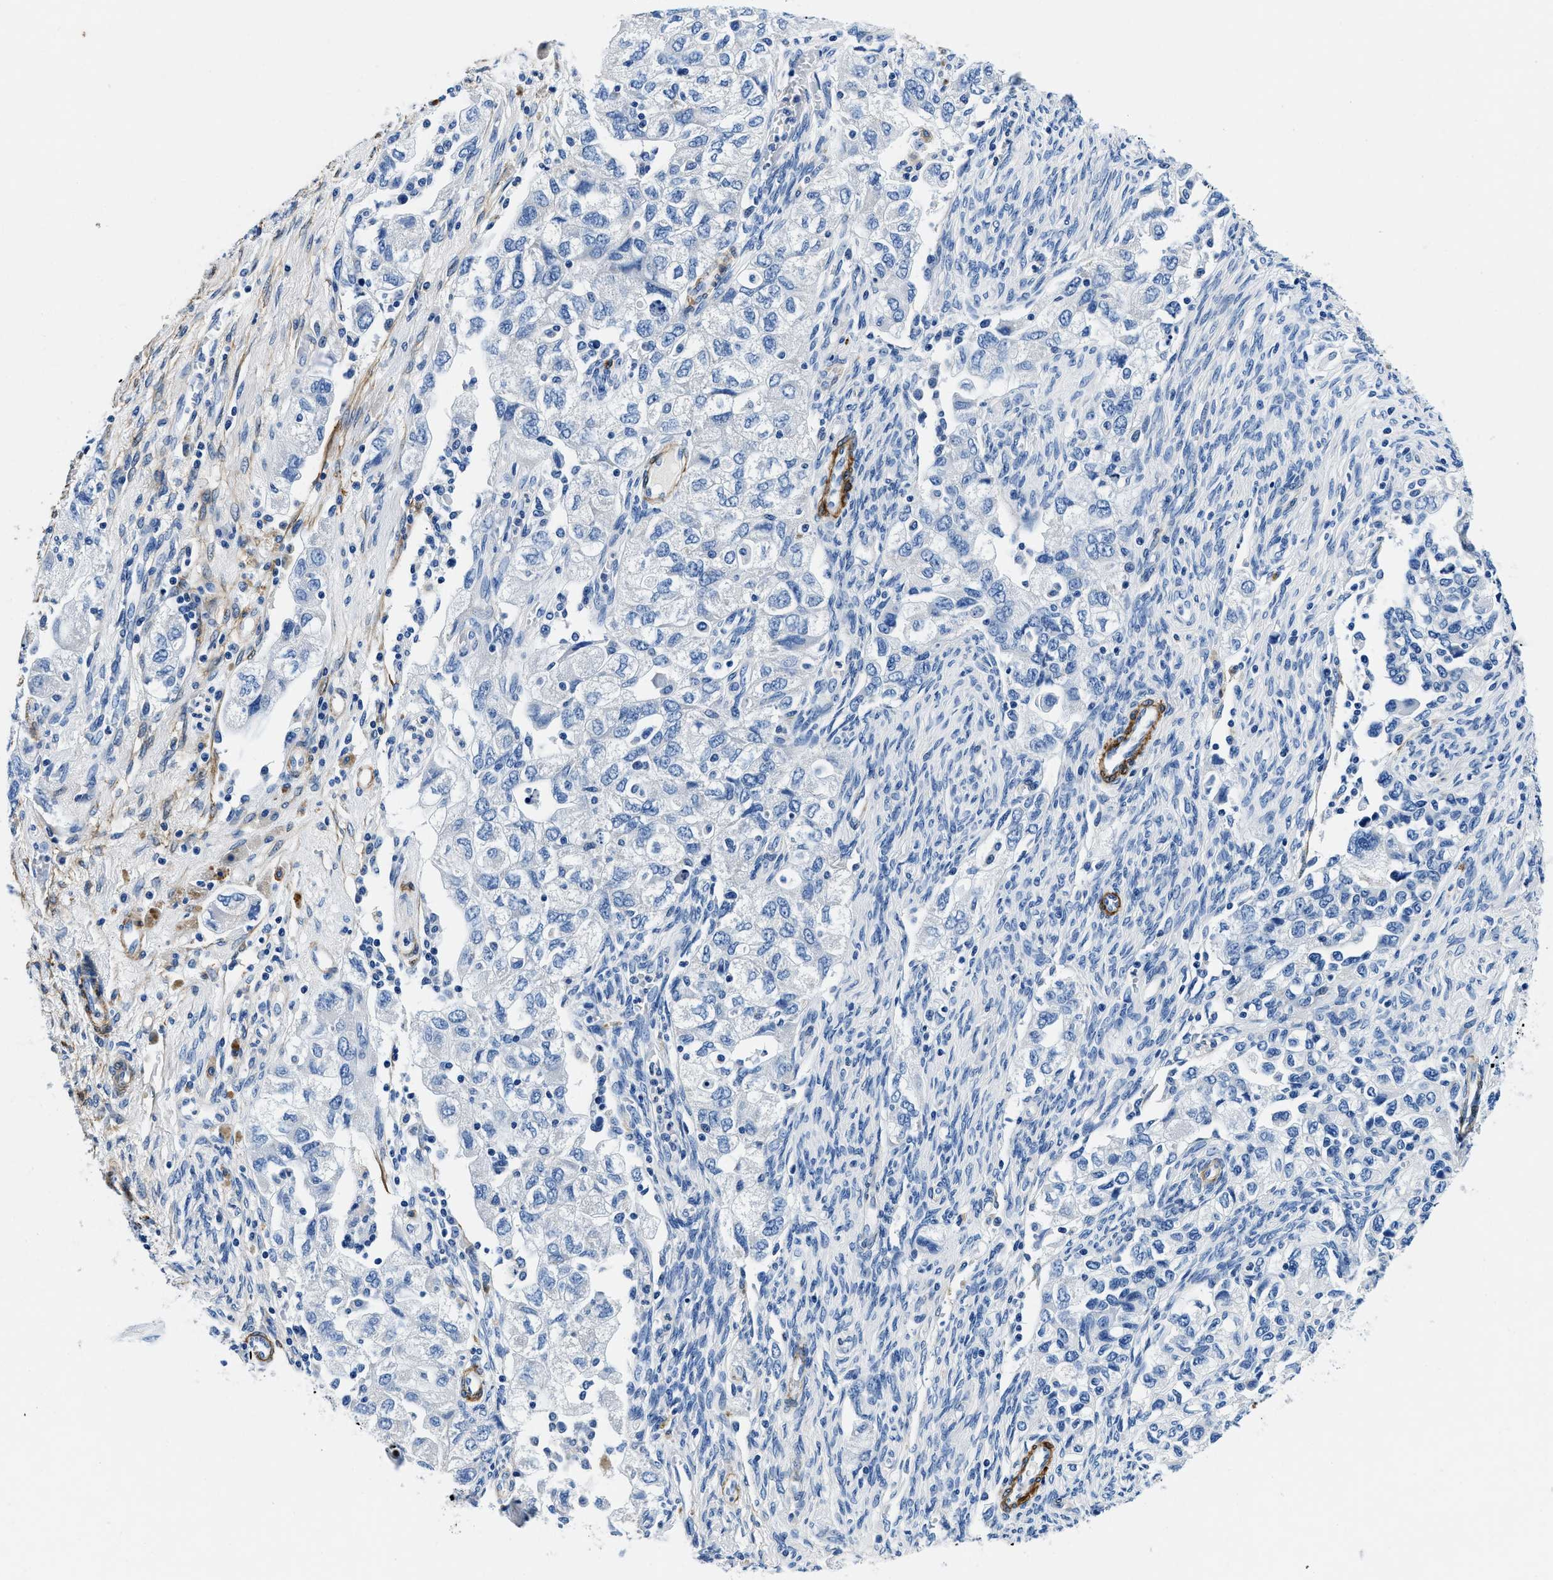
{"staining": {"intensity": "negative", "quantity": "none", "location": "none"}, "tissue": "ovarian cancer", "cell_type": "Tumor cells", "image_type": "cancer", "snomed": [{"axis": "morphology", "description": "Carcinoma, NOS"}, {"axis": "morphology", "description": "Cystadenocarcinoma, serous, NOS"}, {"axis": "topography", "description": "Ovary"}], "caption": "Human ovarian cancer (serous cystadenocarcinoma) stained for a protein using immunohistochemistry shows no staining in tumor cells.", "gene": "TEX261", "patient": {"sex": "female", "age": 69}}